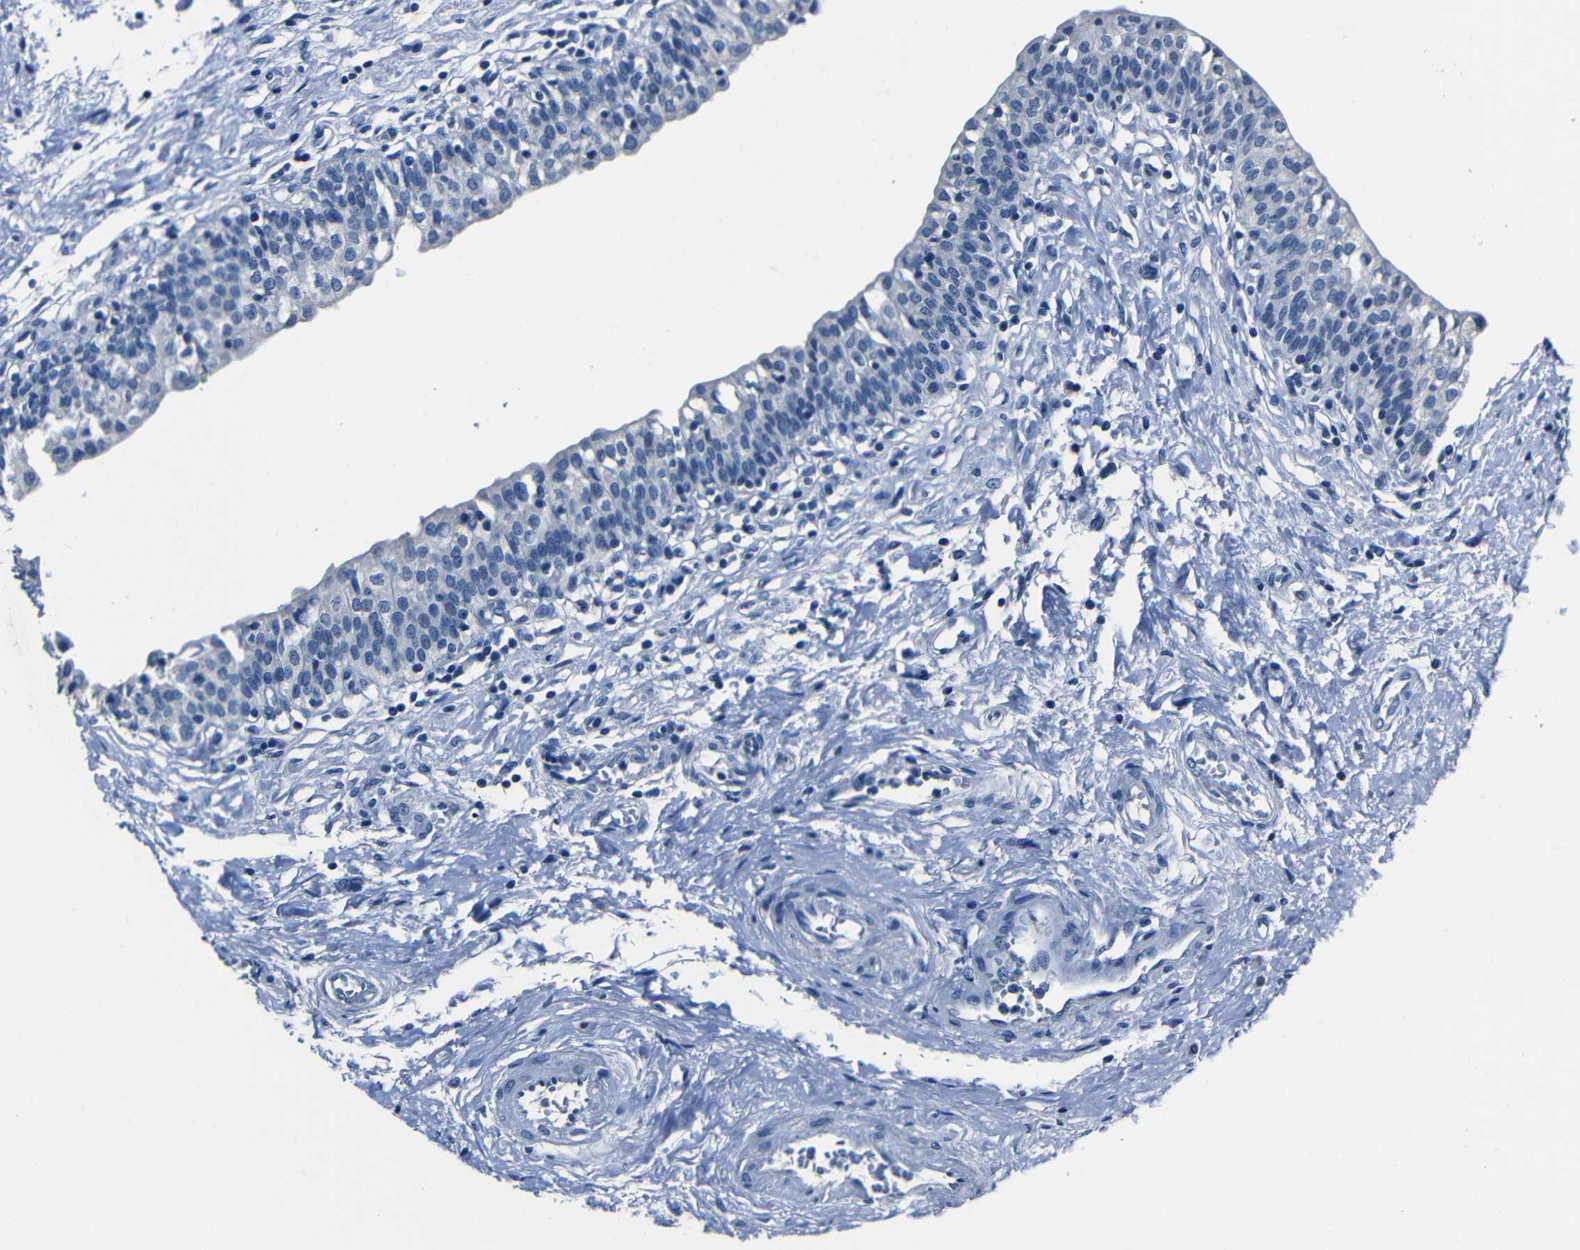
{"staining": {"intensity": "negative", "quantity": "none", "location": "none"}, "tissue": "urinary bladder", "cell_type": "Urothelial cells", "image_type": "normal", "snomed": [{"axis": "morphology", "description": "Normal tissue, NOS"}, {"axis": "topography", "description": "Urinary bladder"}], "caption": "This histopathology image is of unremarkable urinary bladder stained with immunohistochemistry (IHC) to label a protein in brown with the nuclei are counter-stained blue. There is no positivity in urothelial cells. Brightfield microscopy of IHC stained with DAB (3,3'-diaminobenzidine) (brown) and hematoxylin (blue), captured at high magnification.", "gene": "NCMAP", "patient": {"sex": "male", "age": 55}}